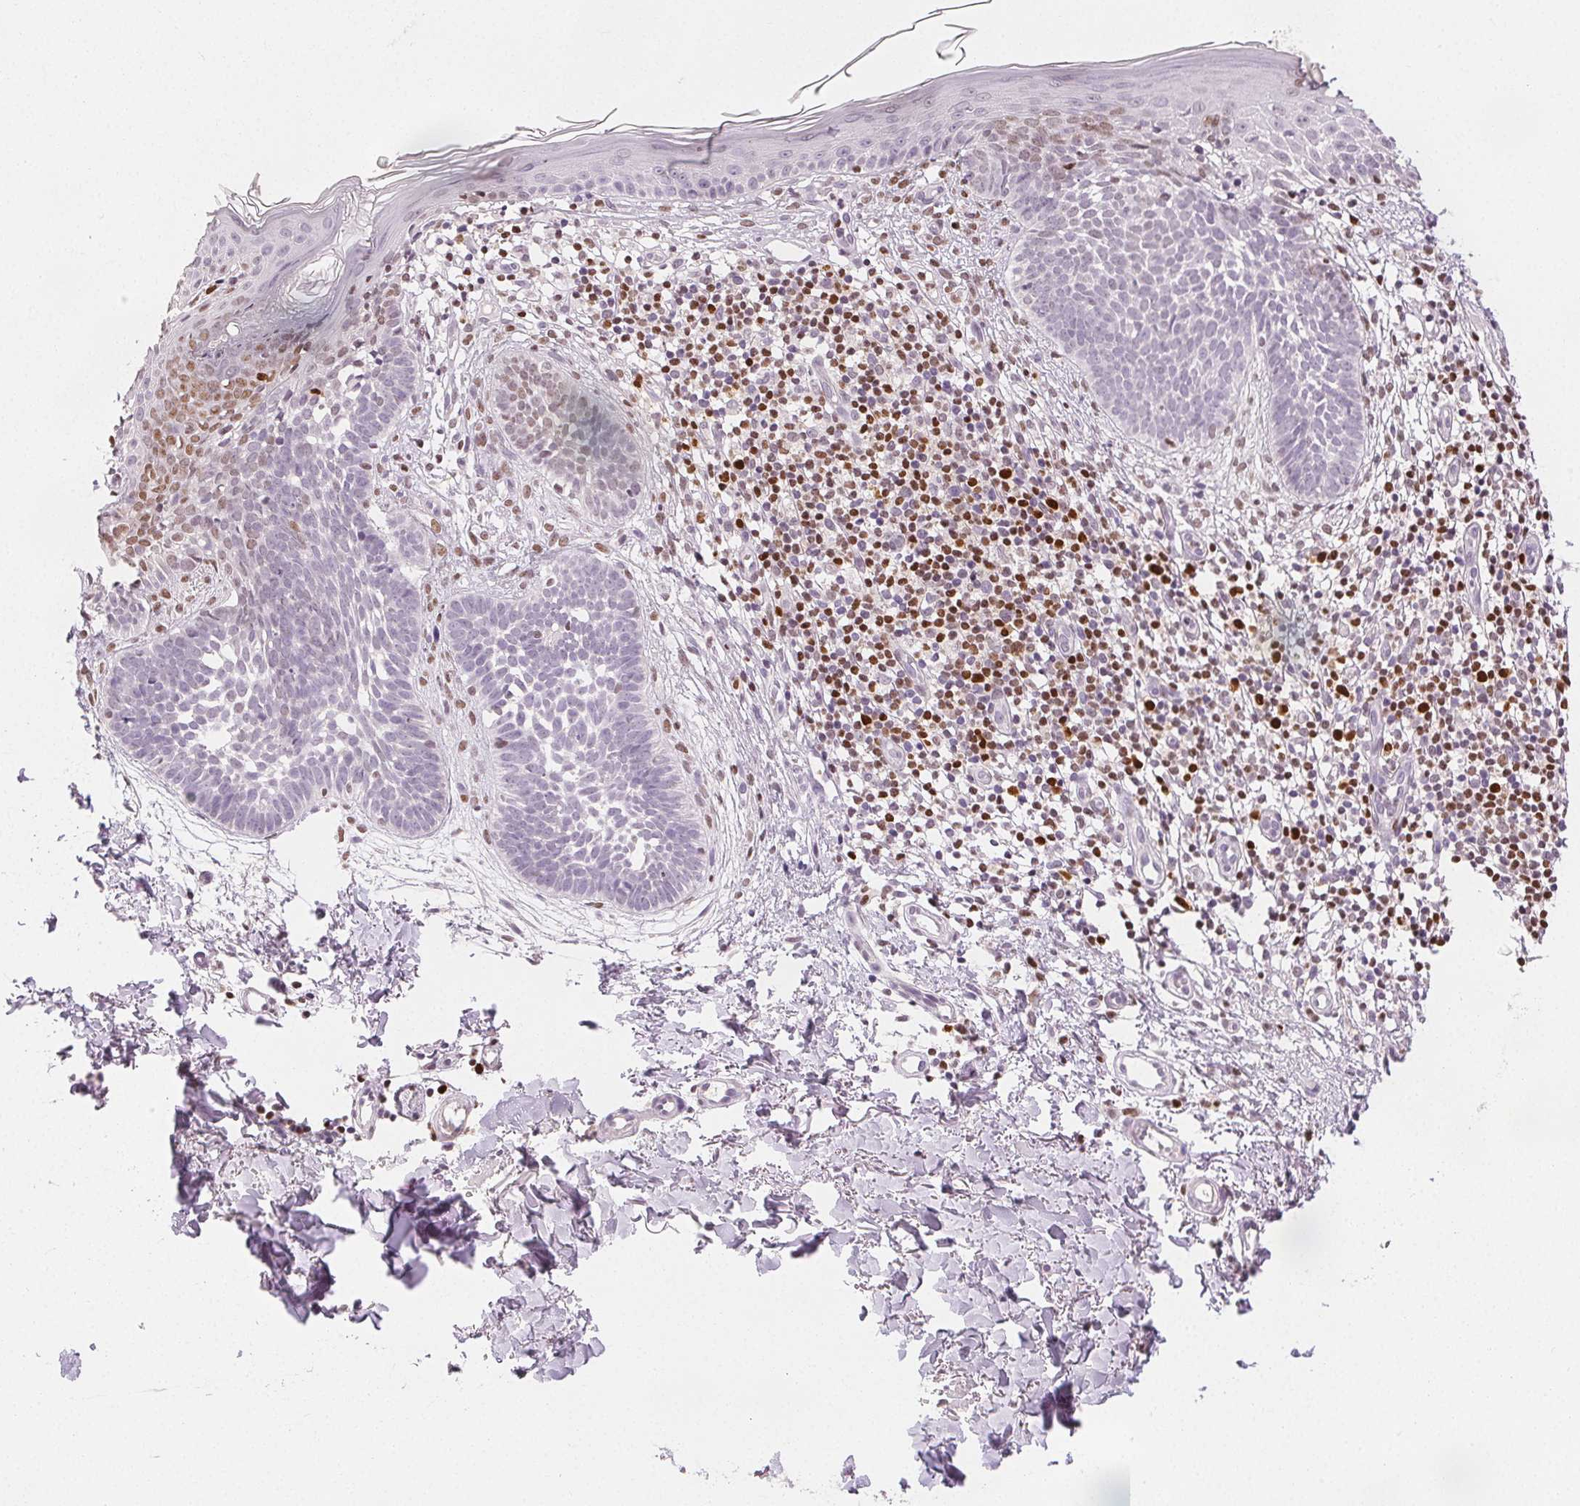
{"staining": {"intensity": "negative", "quantity": "none", "location": "none"}, "tissue": "skin cancer", "cell_type": "Tumor cells", "image_type": "cancer", "snomed": [{"axis": "morphology", "description": "Basal cell carcinoma"}, {"axis": "topography", "description": "Skin"}], "caption": "DAB (3,3'-diaminobenzidine) immunohistochemical staining of human skin cancer exhibits no significant expression in tumor cells.", "gene": "RUNX2", "patient": {"sex": "female", "age": 51}}